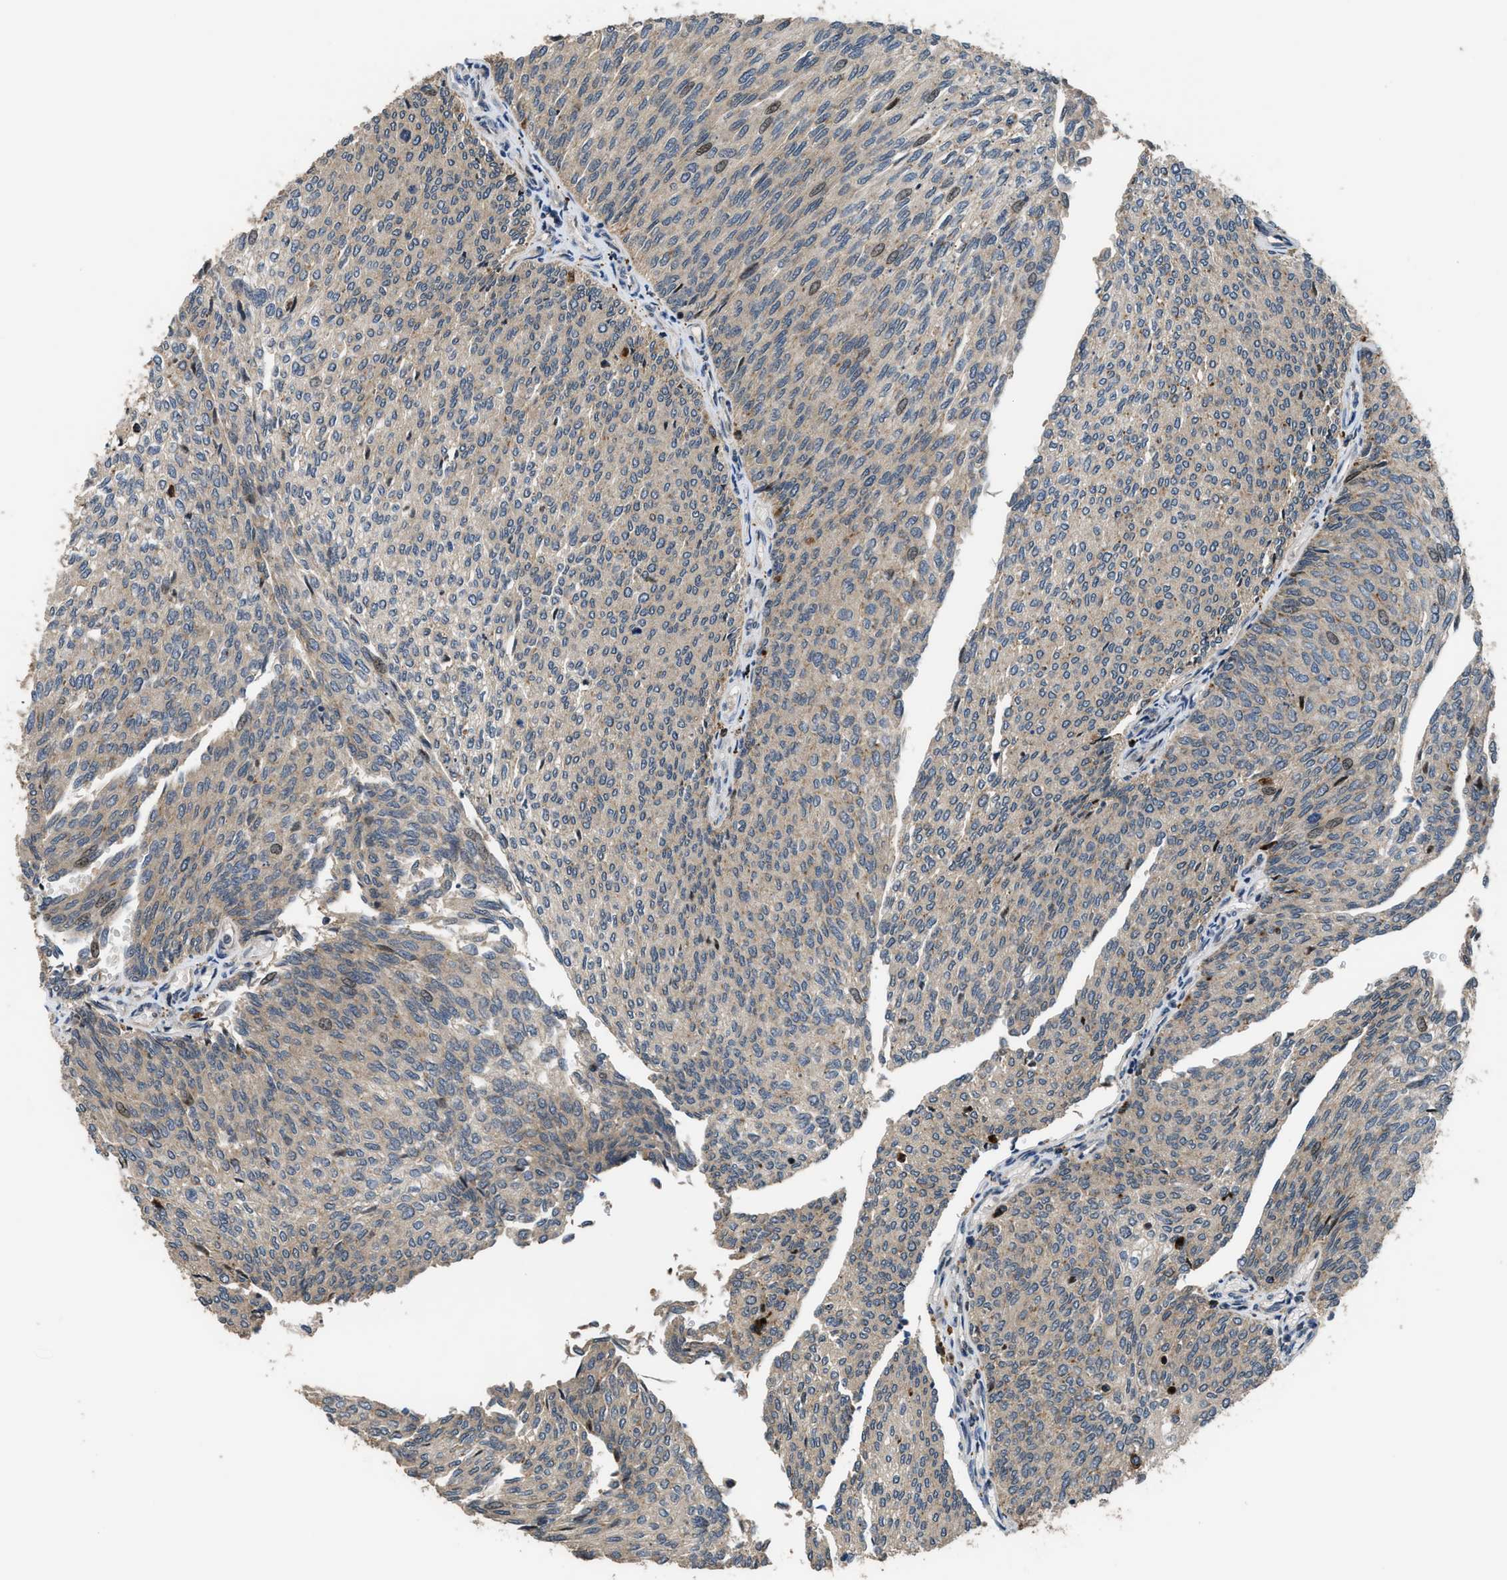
{"staining": {"intensity": "weak", "quantity": "<25%", "location": "cytoplasmic/membranous,nuclear"}, "tissue": "urothelial cancer", "cell_type": "Tumor cells", "image_type": "cancer", "snomed": [{"axis": "morphology", "description": "Urothelial carcinoma, Low grade"}, {"axis": "topography", "description": "Urinary bladder"}], "caption": "High magnification brightfield microscopy of urothelial cancer stained with DAB (3,3'-diaminobenzidine) (brown) and counterstained with hematoxylin (blue): tumor cells show no significant positivity.", "gene": "CTBS", "patient": {"sex": "female", "age": 79}}